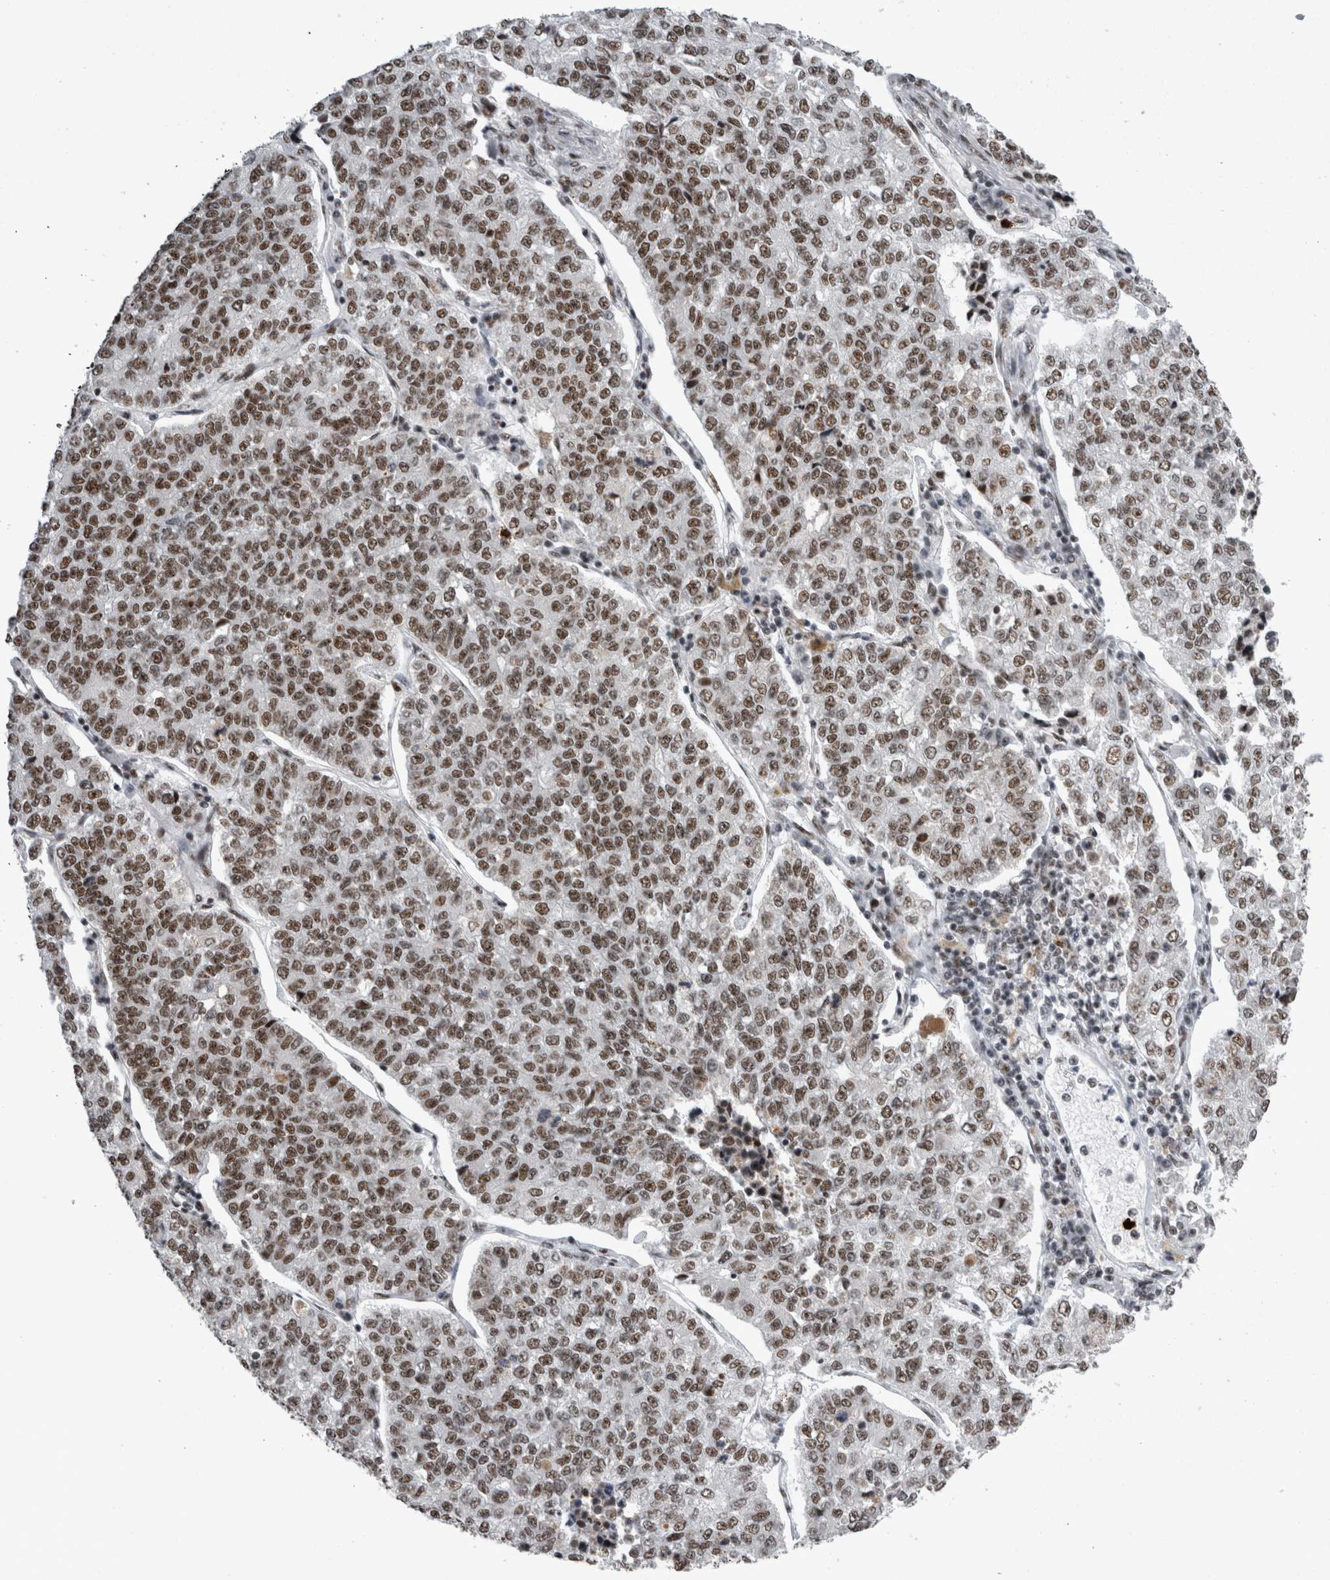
{"staining": {"intensity": "weak", "quantity": ">75%", "location": "nuclear"}, "tissue": "lung cancer", "cell_type": "Tumor cells", "image_type": "cancer", "snomed": [{"axis": "morphology", "description": "Adenocarcinoma, NOS"}, {"axis": "topography", "description": "Lung"}], "caption": "The photomicrograph demonstrates staining of lung cancer (adenocarcinoma), revealing weak nuclear protein staining (brown color) within tumor cells. The staining is performed using DAB brown chromogen to label protein expression. The nuclei are counter-stained blue using hematoxylin.", "gene": "SNRNP40", "patient": {"sex": "male", "age": 49}}